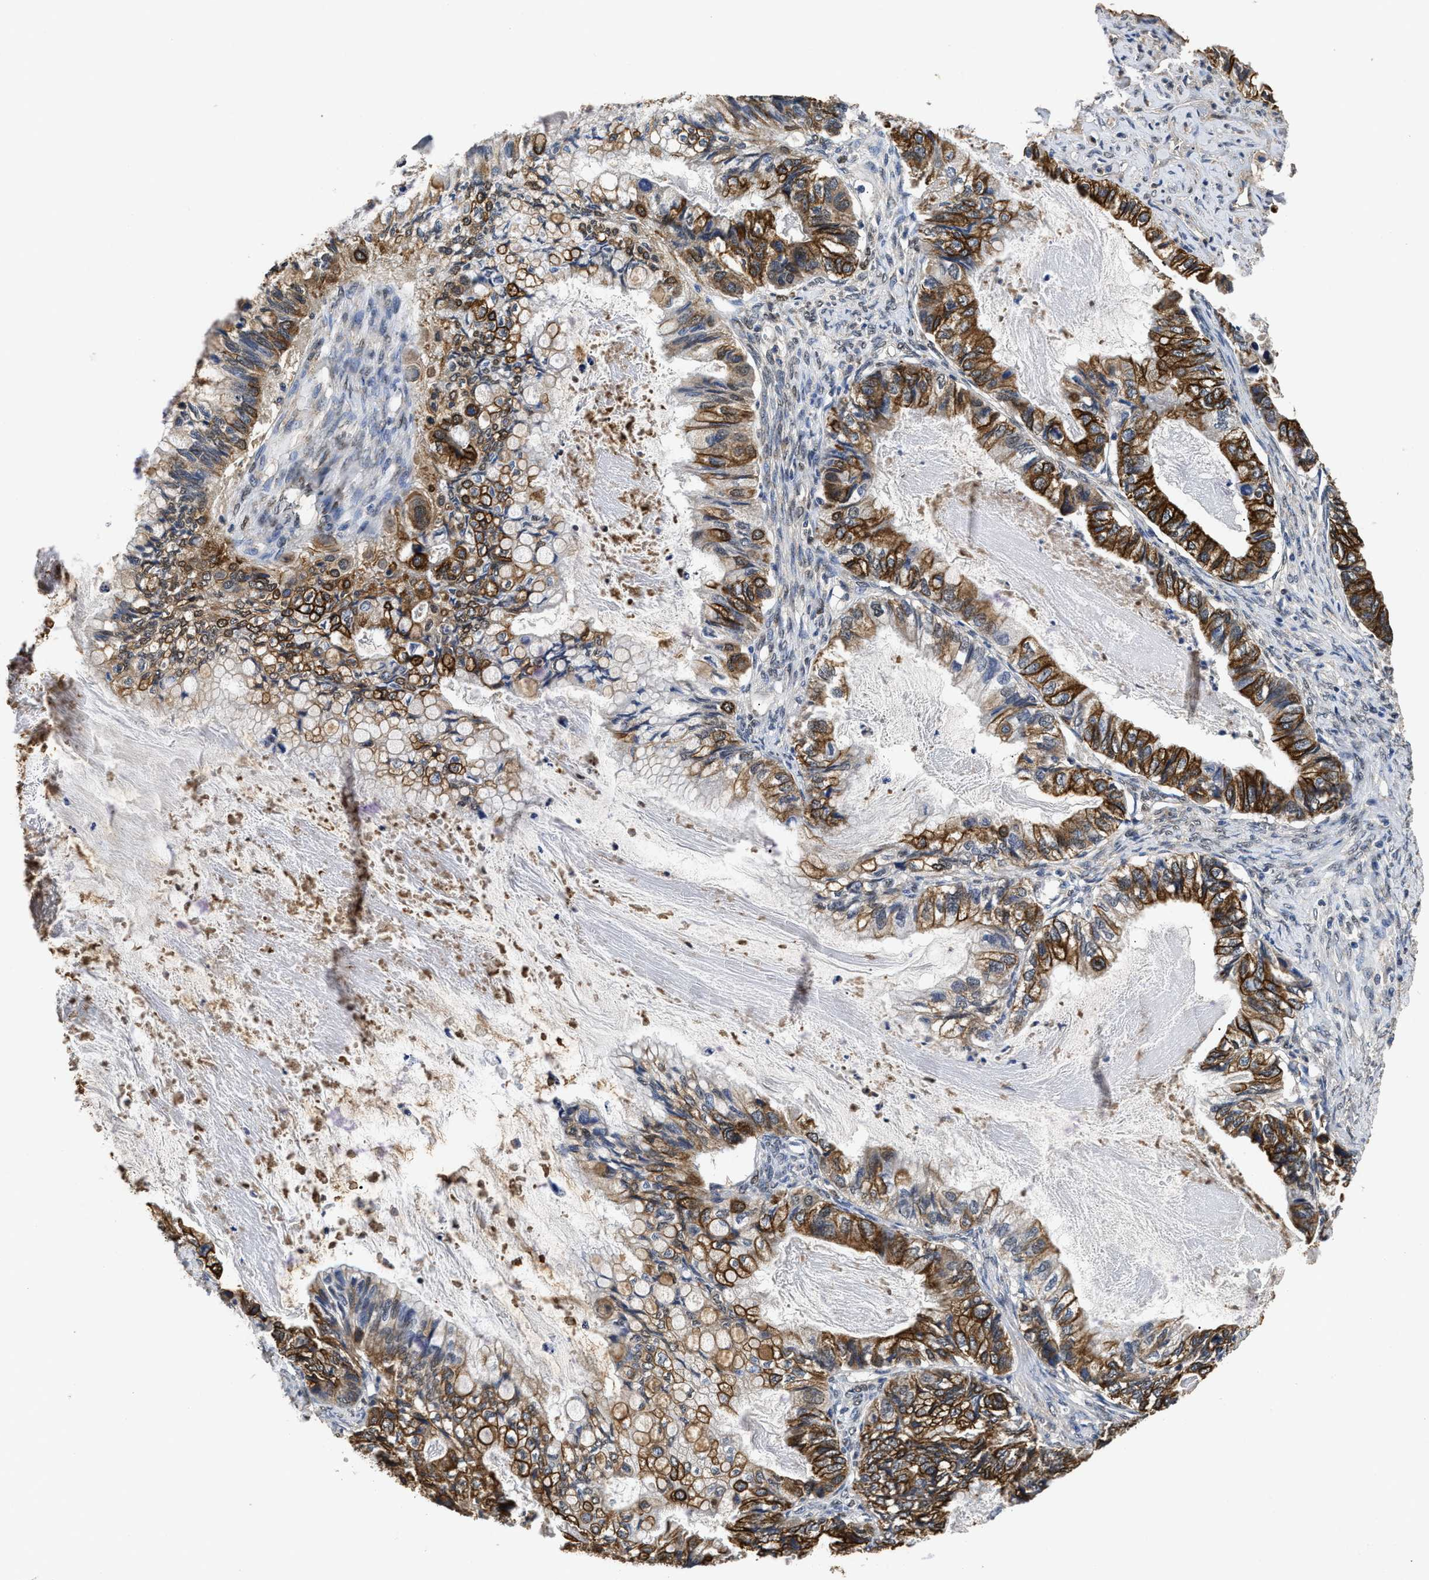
{"staining": {"intensity": "strong", "quantity": ">75%", "location": "cytoplasmic/membranous"}, "tissue": "ovarian cancer", "cell_type": "Tumor cells", "image_type": "cancer", "snomed": [{"axis": "morphology", "description": "Cystadenocarcinoma, mucinous, NOS"}, {"axis": "topography", "description": "Ovary"}], "caption": "Mucinous cystadenocarcinoma (ovarian) stained for a protein (brown) demonstrates strong cytoplasmic/membranous positive positivity in approximately >75% of tumor cells.", "gene": "CTNNA1", "patient": {"sex": "female", "age": 80}}